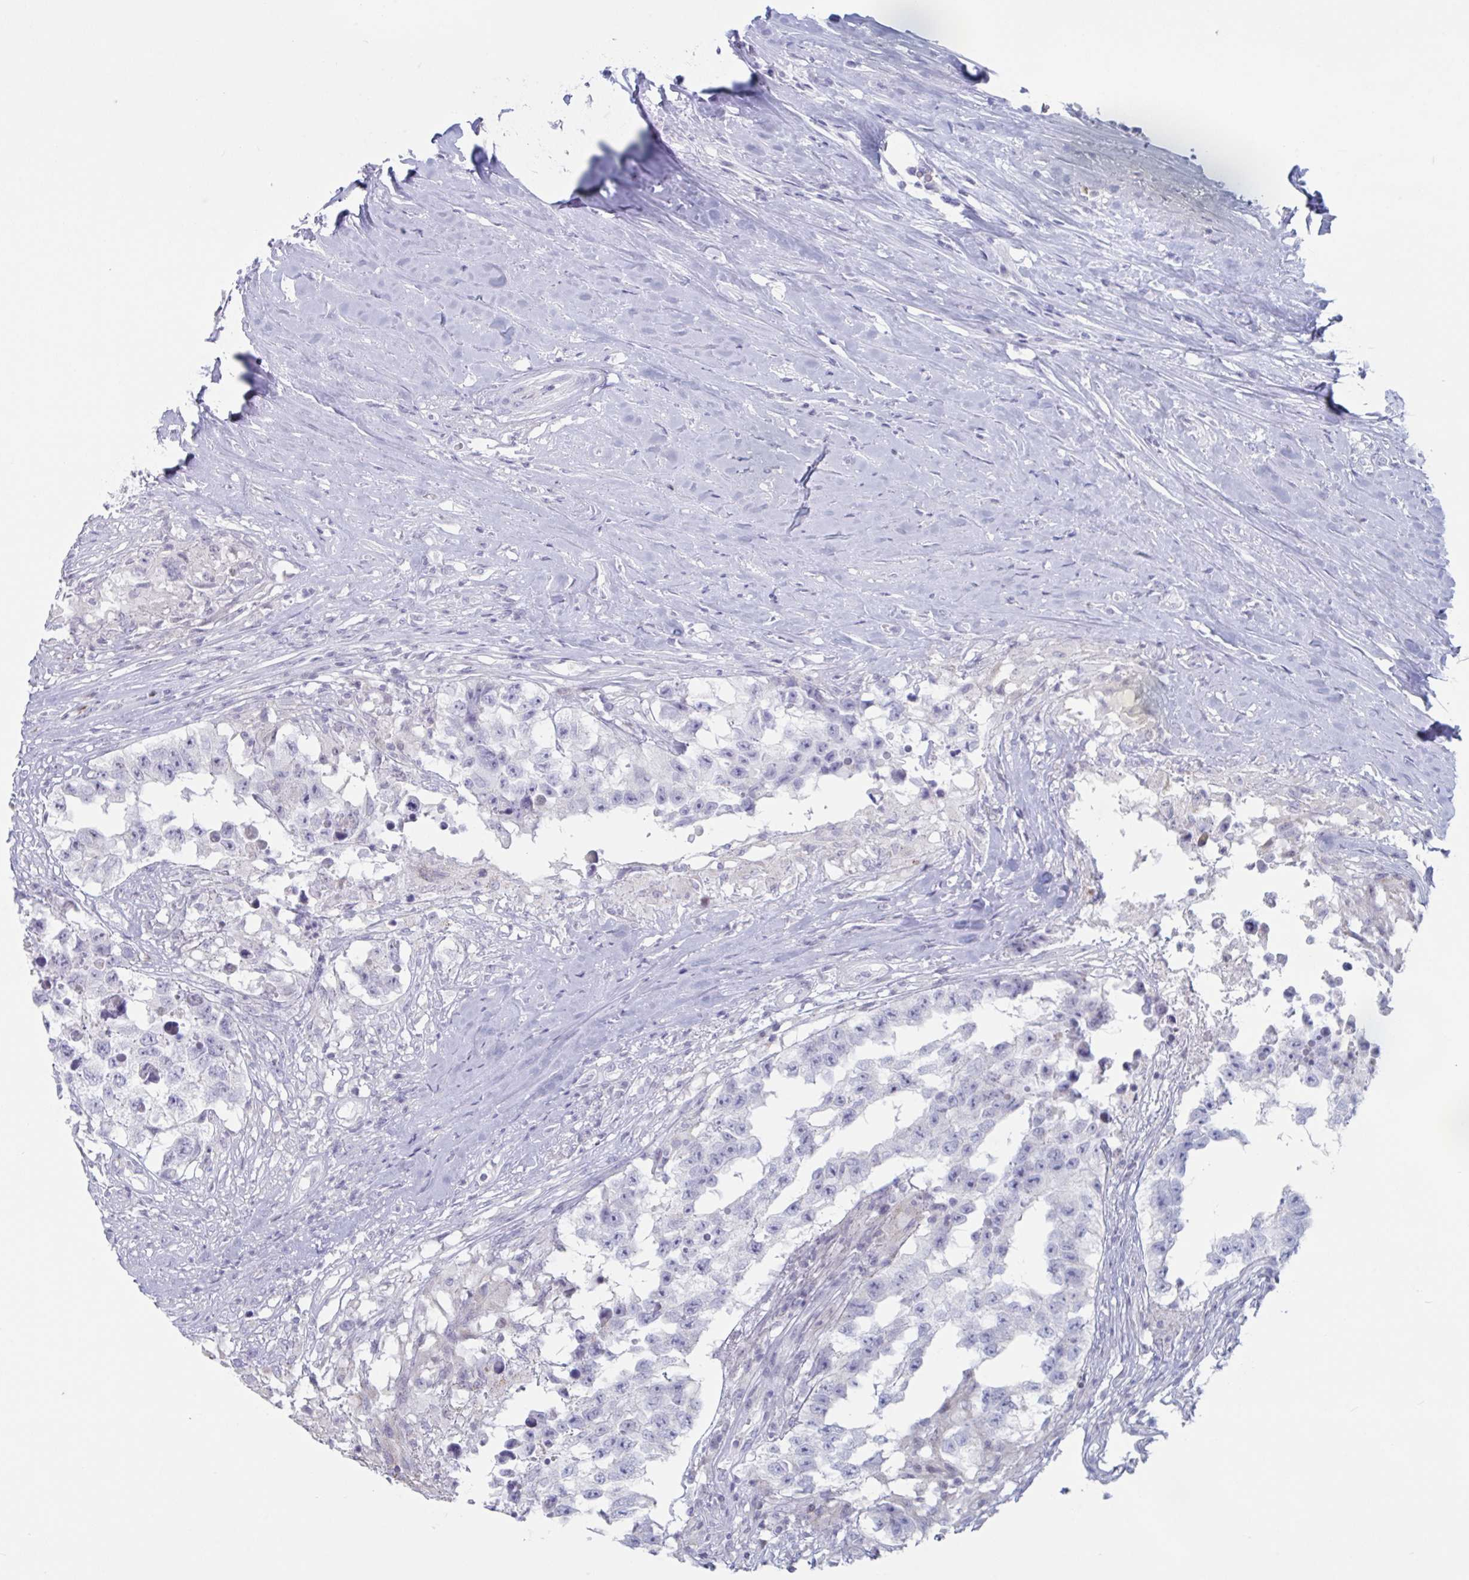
{"staining": {"intensity": "negative", "quantity": "none", "location": "none"}, "tissue": "testis cancer", "cell_type": "Tumor cells", "image_type": "cancer", "snomed": [{"axis": "morphology", "description": "Carcinoma, Embryonal, NOS"}, {"axis": "topography", "description": "Testis"}], "caption": "IHC image of neoplastic tissue: human testis embryonal carcinoma stained with DAB shows no significant protein positivity in tumor cells.", "gene": "CYP4F11", "patient": {"sex": "male", "age": 83}}